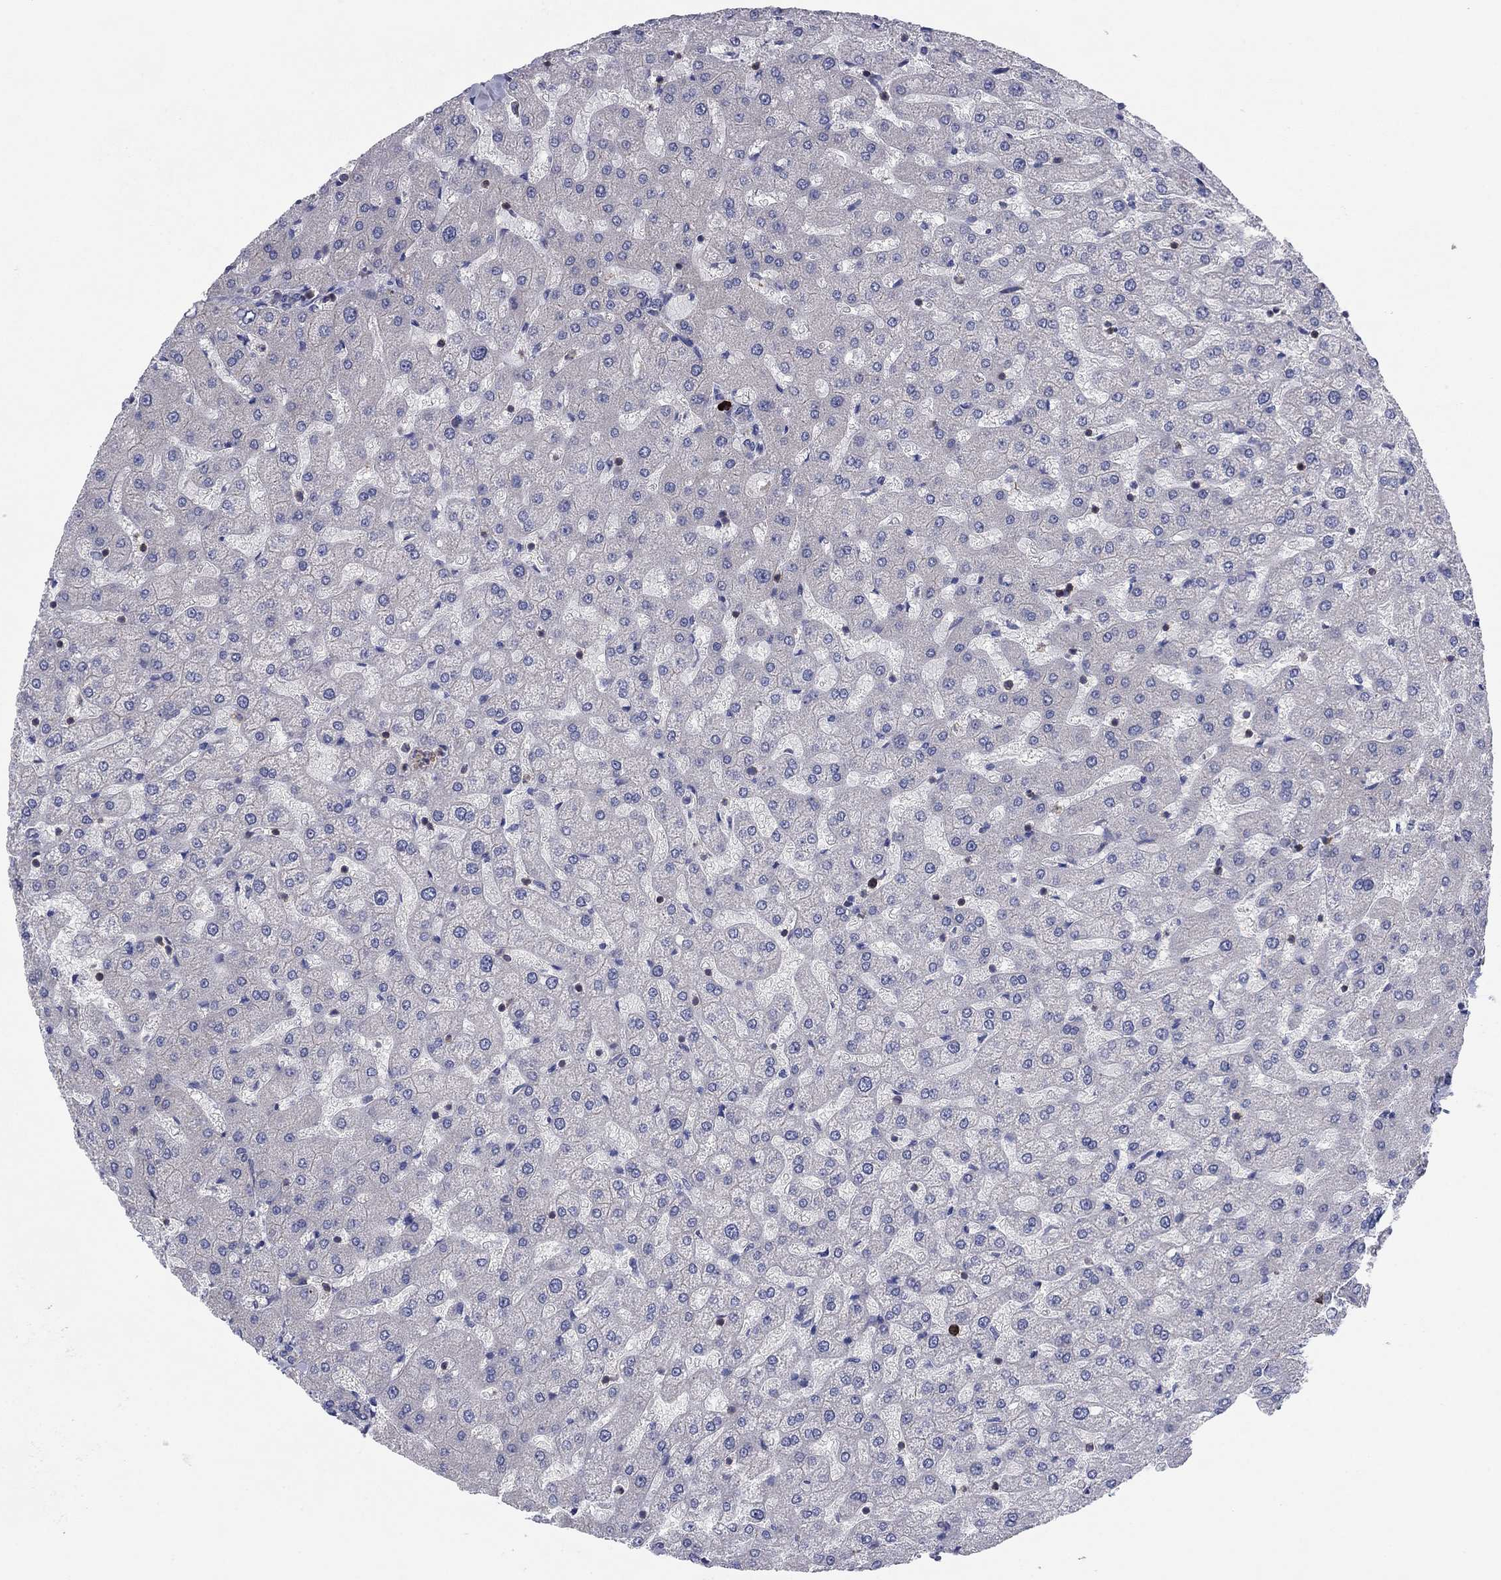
{"staining": {"intensity": "negative", "quantity": "none", "location": "none"}, "tissue": "liver", "cell_type": "Cholangiocytes", "image_type": "normal", "snomed": [{"axis": "morphology", "description": "Normal tissue, NOS"}, {"axis": "topography", "description": "Liver"}], "caption": "The photomicrograph reveals no staining of cholangiocytes in normal liver.", "gene": "PVR", "patient": {"sex": "female", "age": 50}}